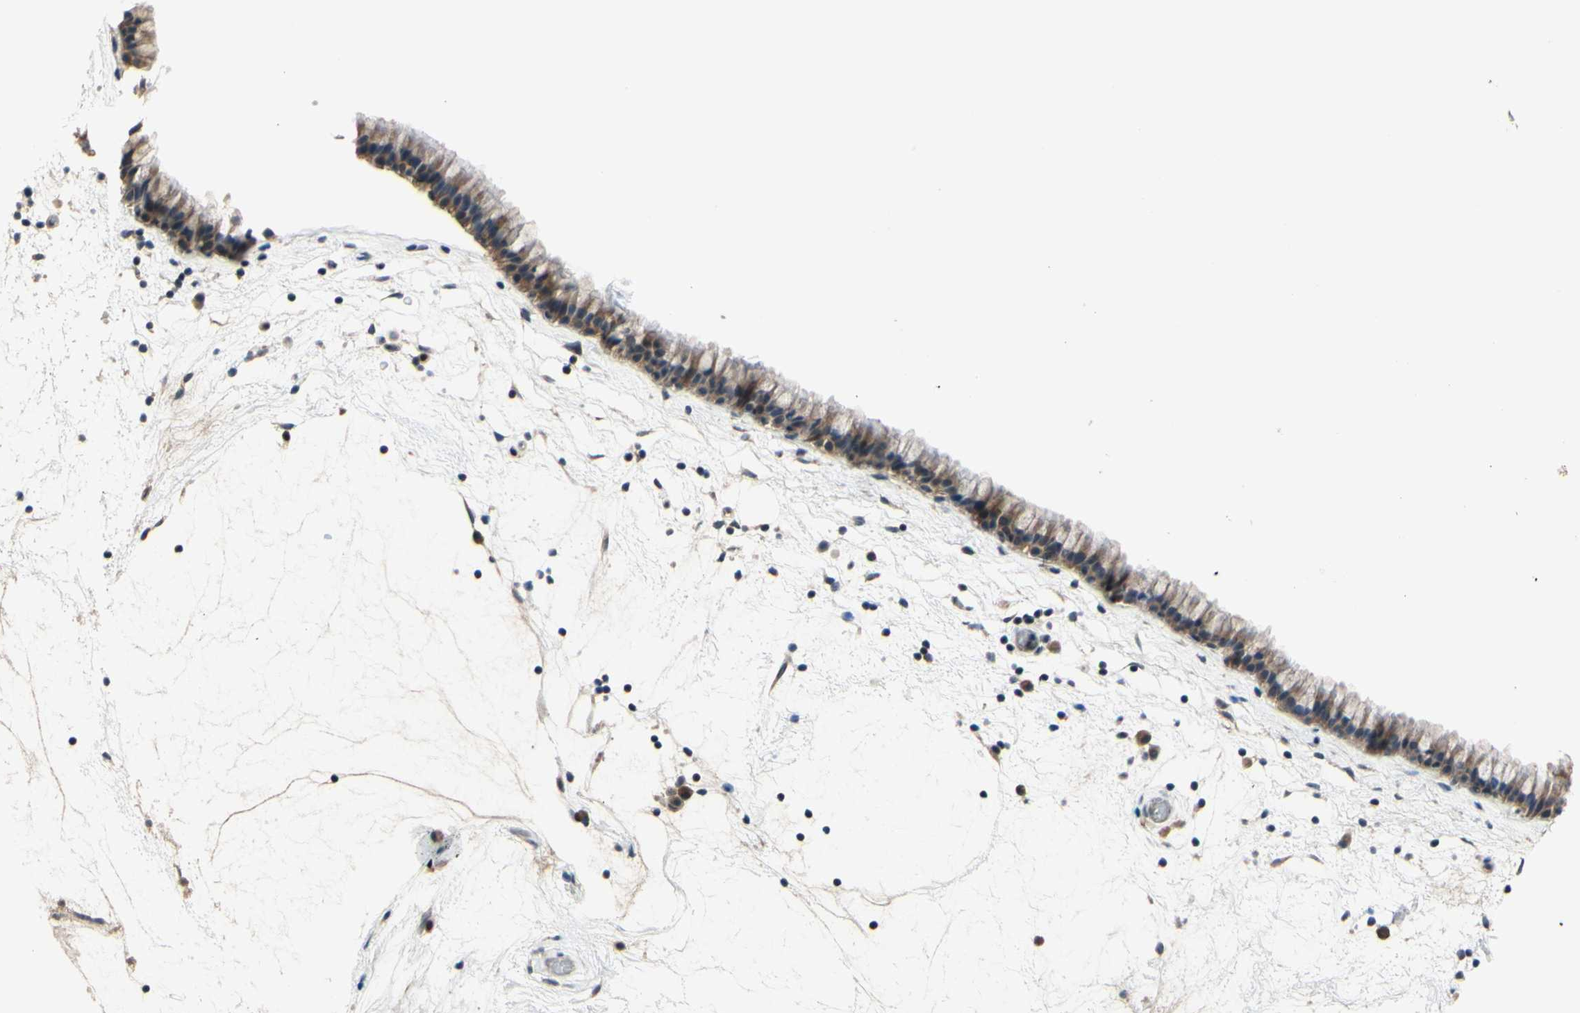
{"staining": {"intensity": "moderate", "quantity": ">75%", "location": "cytoplasmic/membranous"}, "tissue": "nasopharynx", "cell_type": "Respiratory epithelial cells", "image_type": "normal", "snomed": [{"axis": "morphology", "description": "Normal tissue, NOS"}, {"axis": "morphology", "description": "Inflammation, NOS"}, {"axis": "topography", "description": "Nasopharynx"}], "caption": "Immunohistochemistry histopathology image of normal human nasopharynx stained for a protein (brown), which shows medium levels of moderate cytoplasmic/membranous positivity in about >75% of respiratory epithelial cells.", "gene": "SP4", "patient": {"sex": "male", "age": 48}}